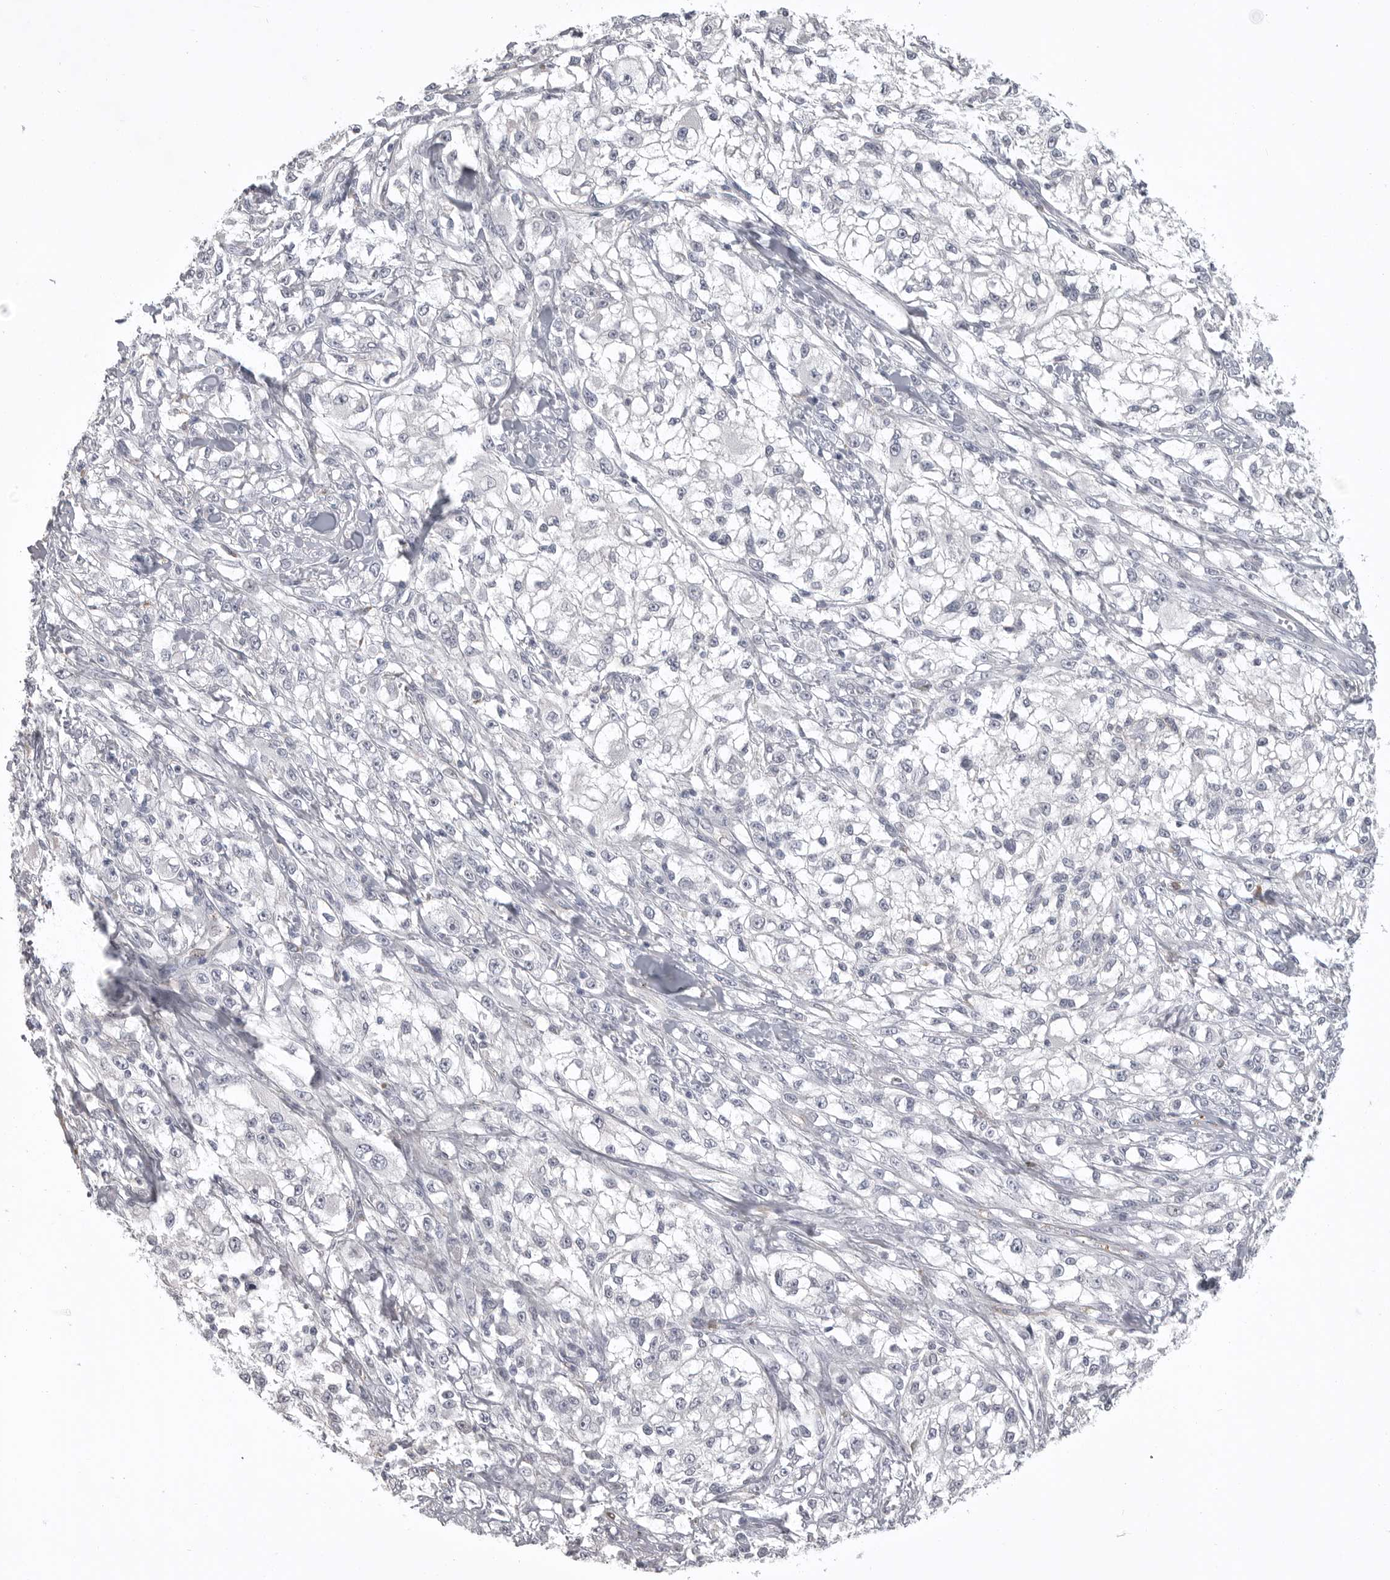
{"staining": {"intensity": "negative", "quantity": "none", "location": "none"}, "tissue": "melanoma", "cell_type": "Tumor cells", "image_type": "cancer", "snomed": [{"axis": "morphology", "description": "Malignant melanoma, NOS"}, {"axis": "topography", "description": "Skin of head"}], "caption": "IHC micrograph of human malignant melanoma stained for a protein (brown), which exhibits no expression in tumor cells. The staining was performed using DAB (3,3'-diaminobenzidine) to visualize the protein expression in brown, while the nuclei were stained in blue with hematoxylin (Magnification: 20x).", "gene": "SERPING1", "patient": {"sex": "male", "age": 83}}